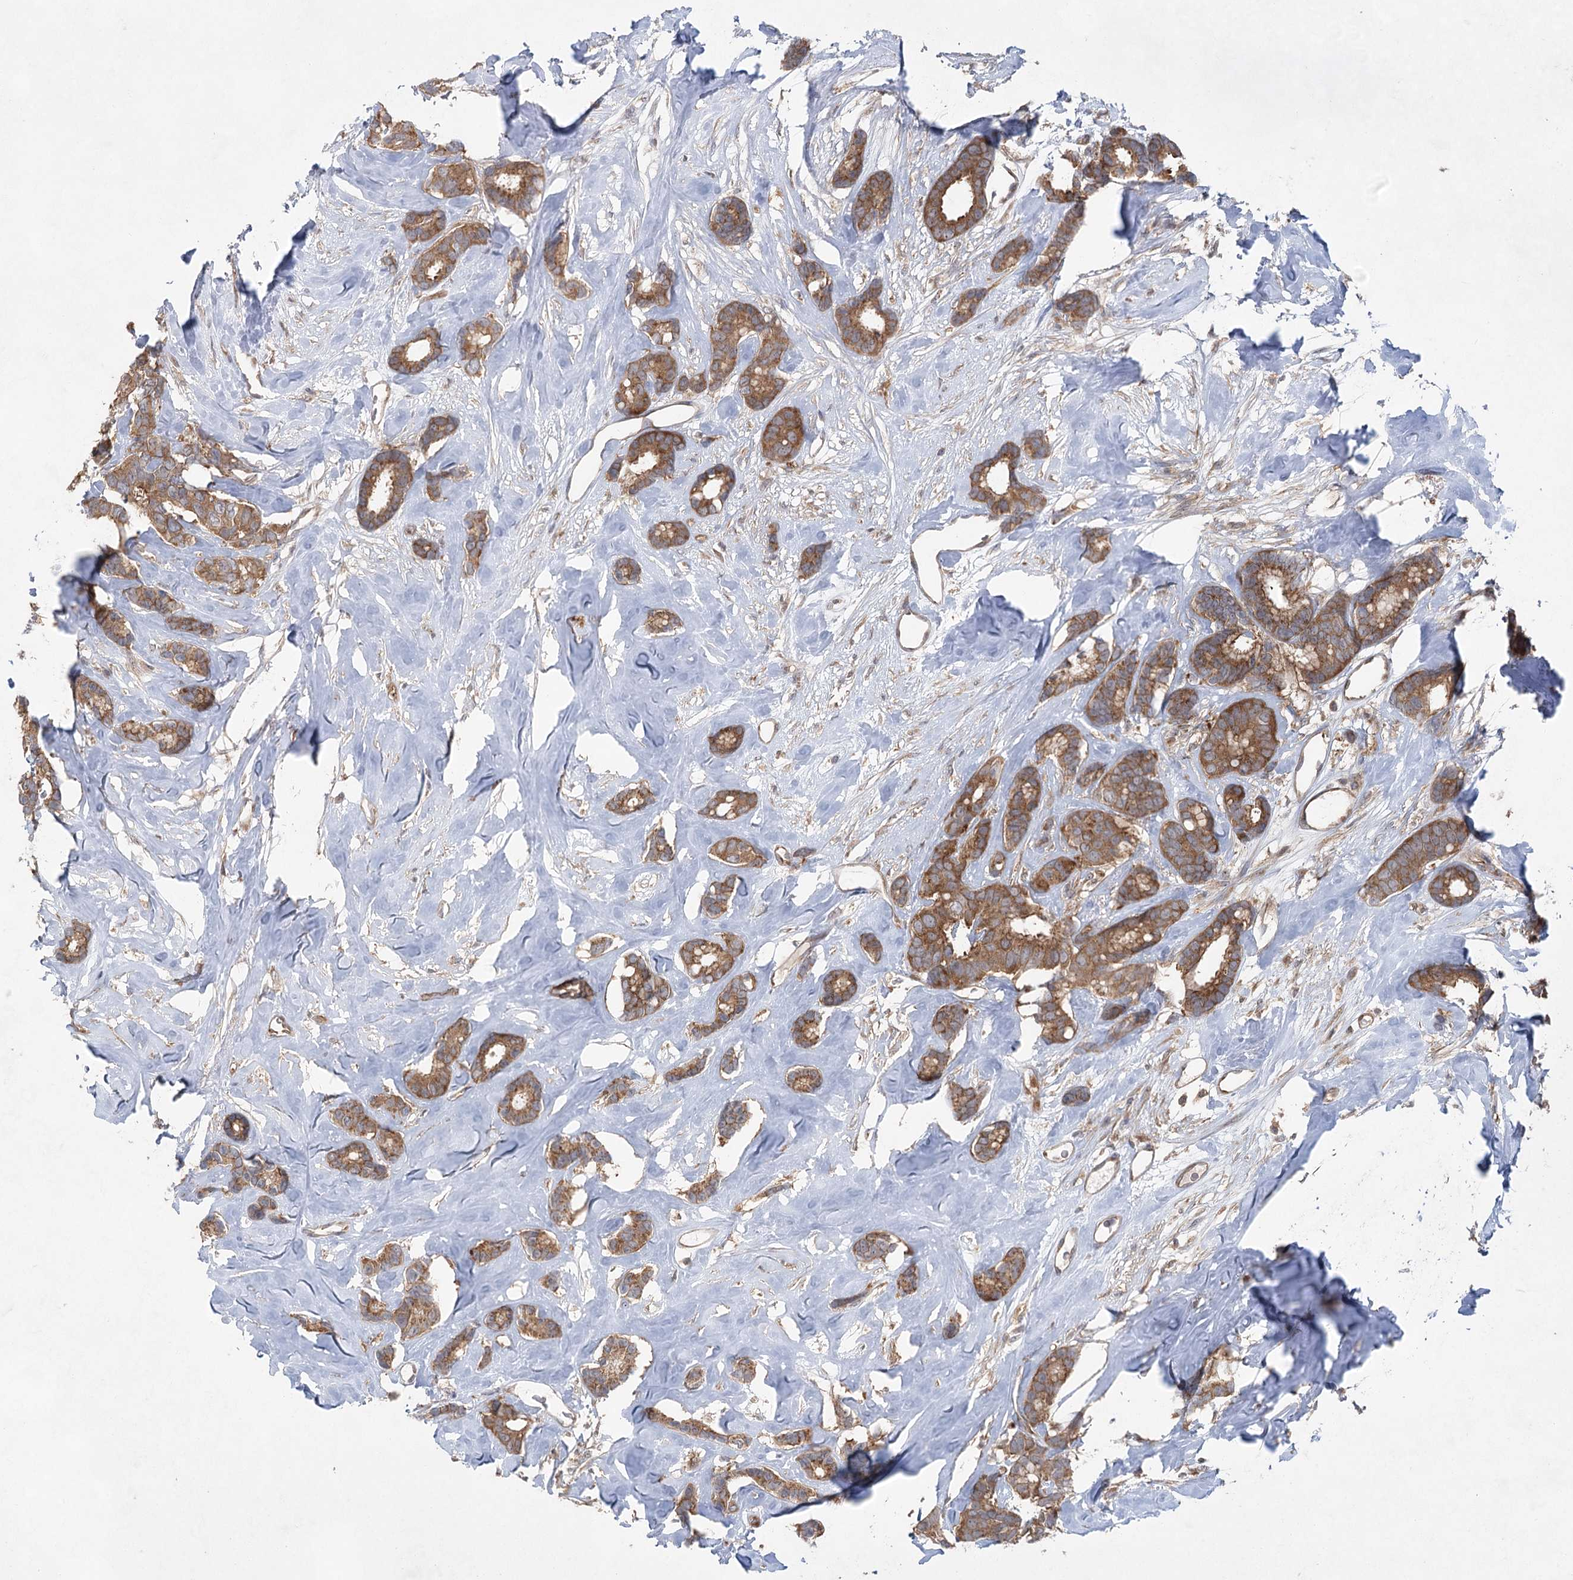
{"staining": {"intensity": "moderate", "quantity": ">75%", "location": "cytoplasmic/membranous"}, "tissue": "breast cancer", "cell_type": "Tumor cells", "image_type": "cancer", "snomed": [{"axis": "morphology", "description": "Duct carcinoma"}, {"axis": "topography", "description": "Breast"}], "caption": "Immunohistochemistry histopathology image of breast invasive ductal carcinoma stained for a protein (brown), which exhibits medium levels of moderate cytoplasmic/membranous positivity in approximately >75% of tumor cells.", "gene": "EIF3A", "patient": {"sex": "female", "age": 87}}